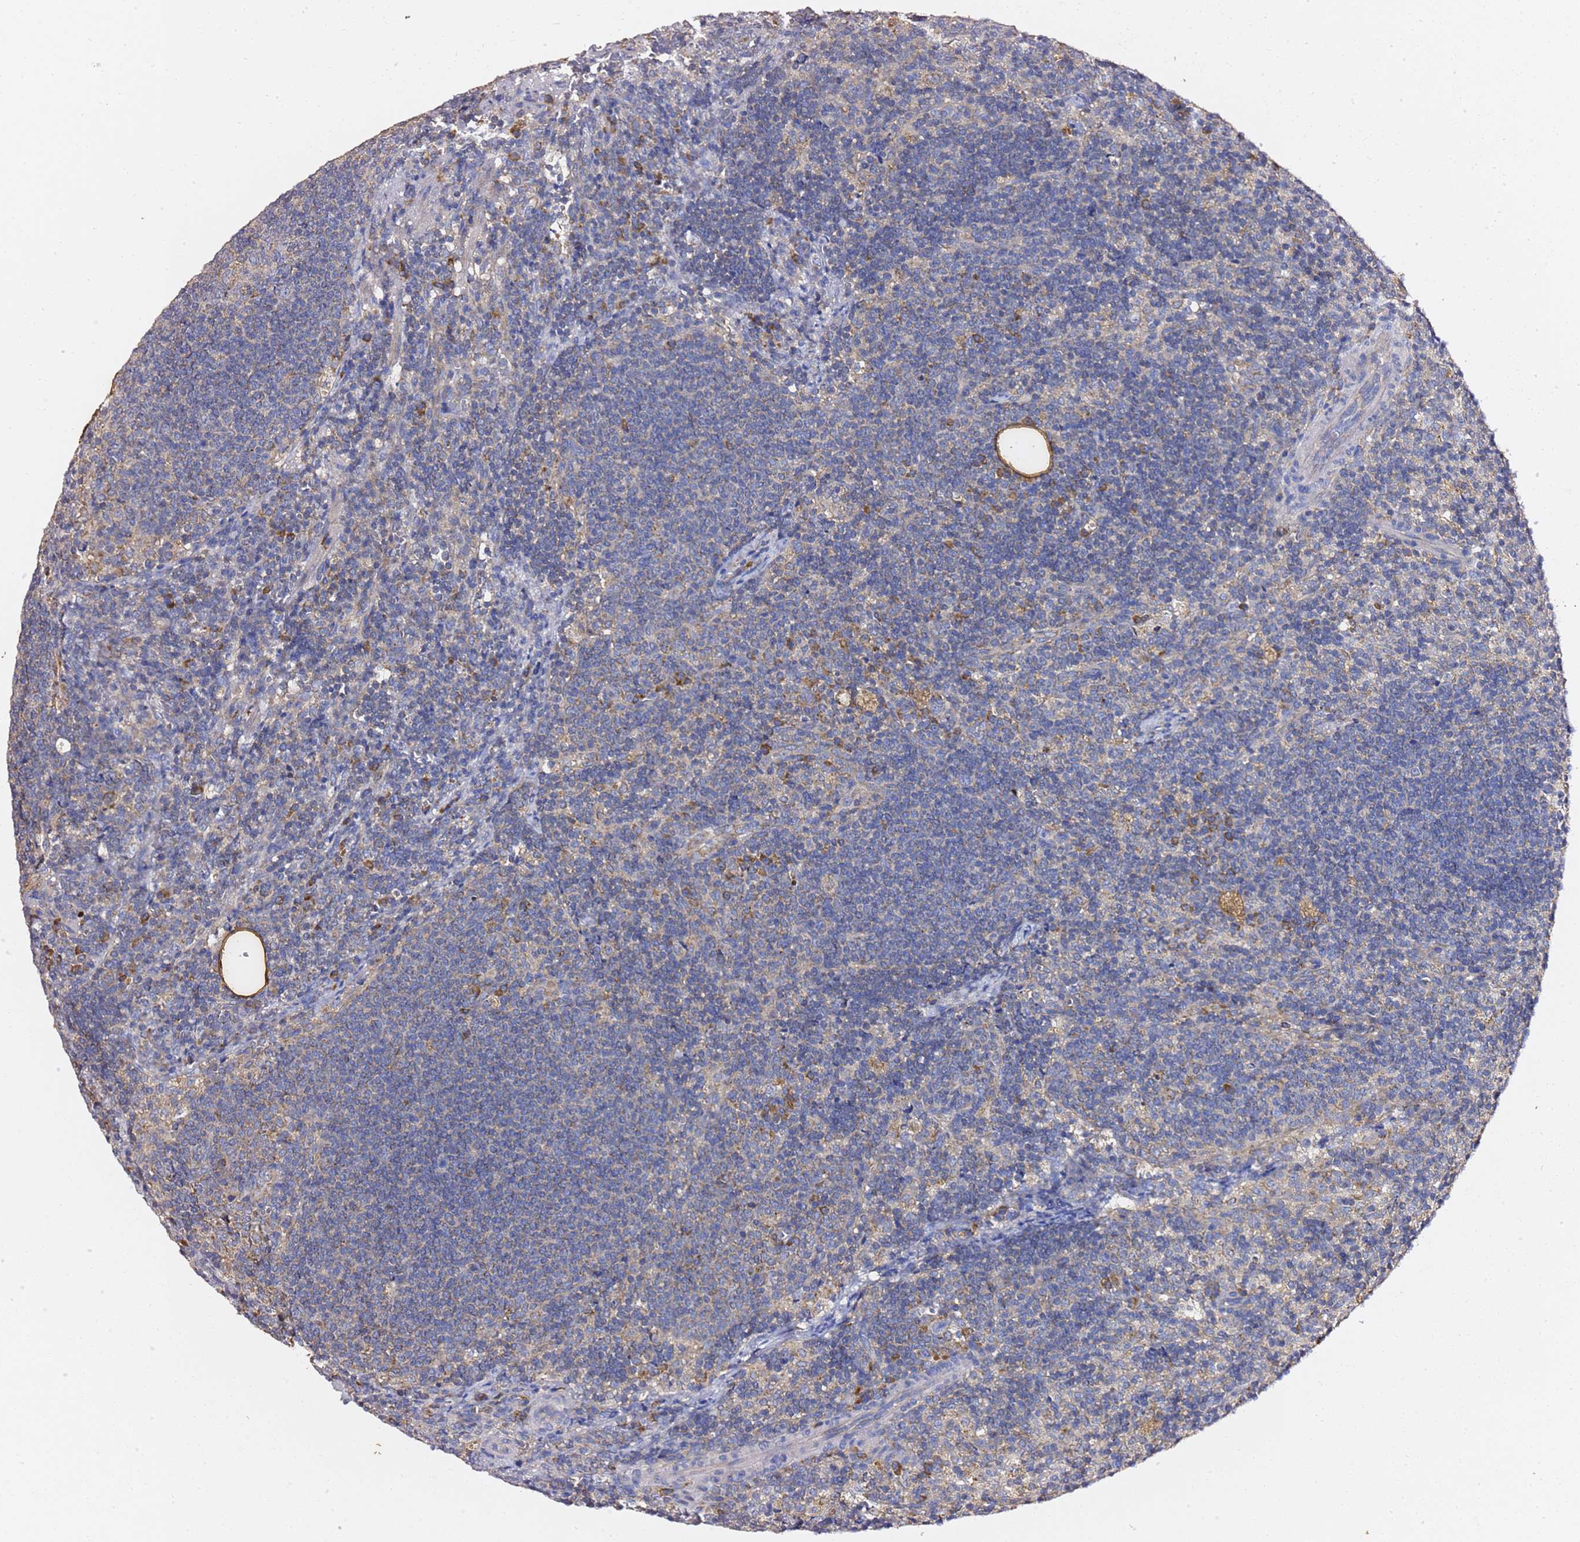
{"staining": {"intensity": "negative", "quantity": "none", "location": "none"}, "tissue": "lymph node", "cell_type": "Germinal center cells", "image_type": "normal", "snomed": [{"axis": "morphology", "description": "Normal tissue, NOS"}, {"axis": "topography", "description": "Lymph node"}], "caption": "This micrograph is of benign lymph node stained with IHC to label a protein in brown with the nuclei are counter-stained blue. There is no expression in germinal center cells.", "gene": "C19orf12", "patient": {"sex": "female", "age": 30}}